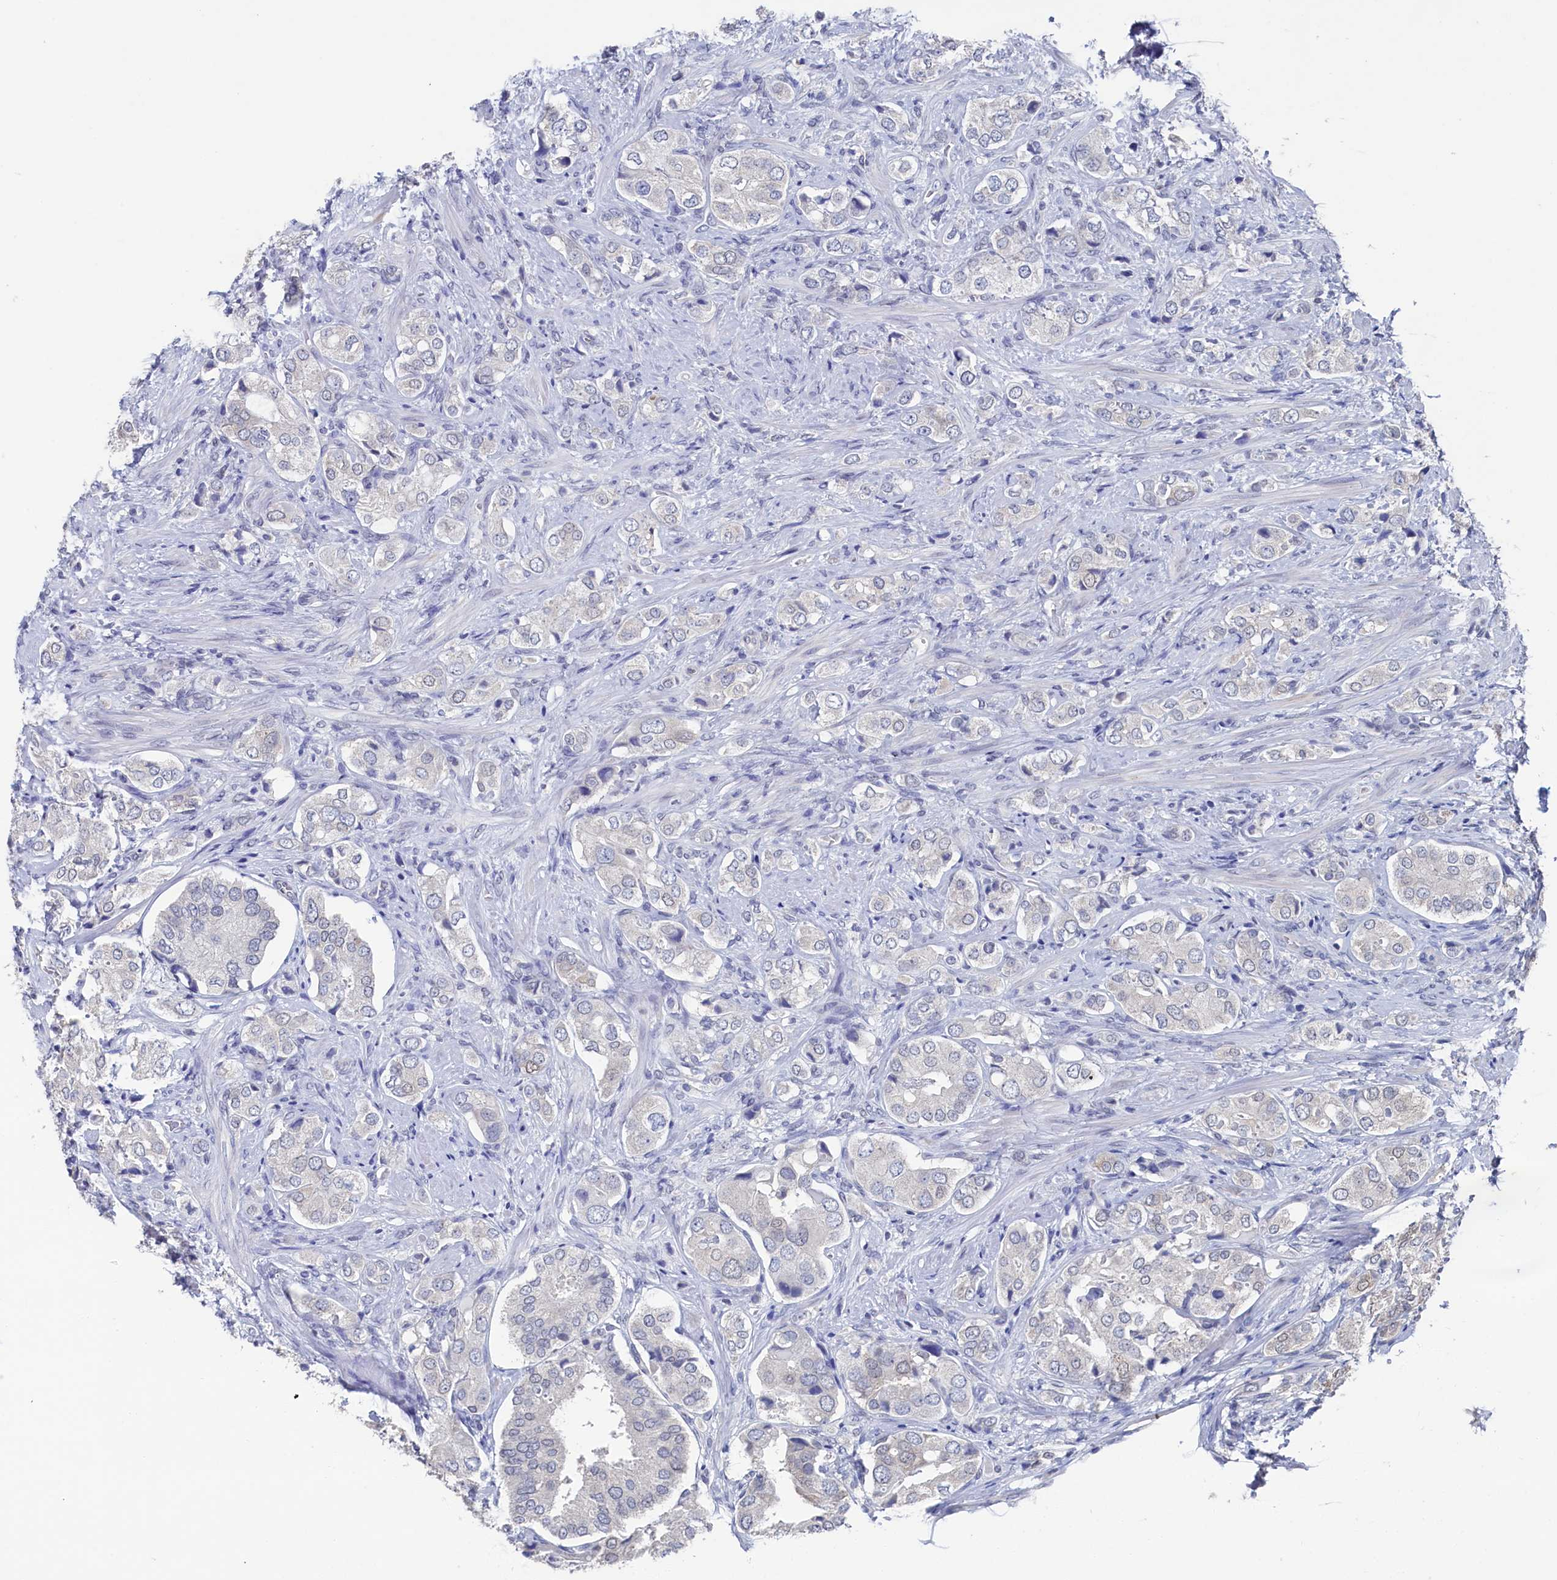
{"staining": {"intensity": "negative", "quantity": "none", "location": "none"}, "tissue": "prostate cancer", "cell_type": "Tumor cells", "image_type": "cancer", "snomed": [{"axis": "morphology", "description": "Adenocarcinoma, High grade"}, {"axis": "topography", "description": "Prostate"}], "caption": "High-grade adenocarcinoma (prostate) was stained to show a protein in brown. There is no significant positivity in tumor cells.", "gene": "C11orf54", "patient": {"sex": "male", "age": 65}}